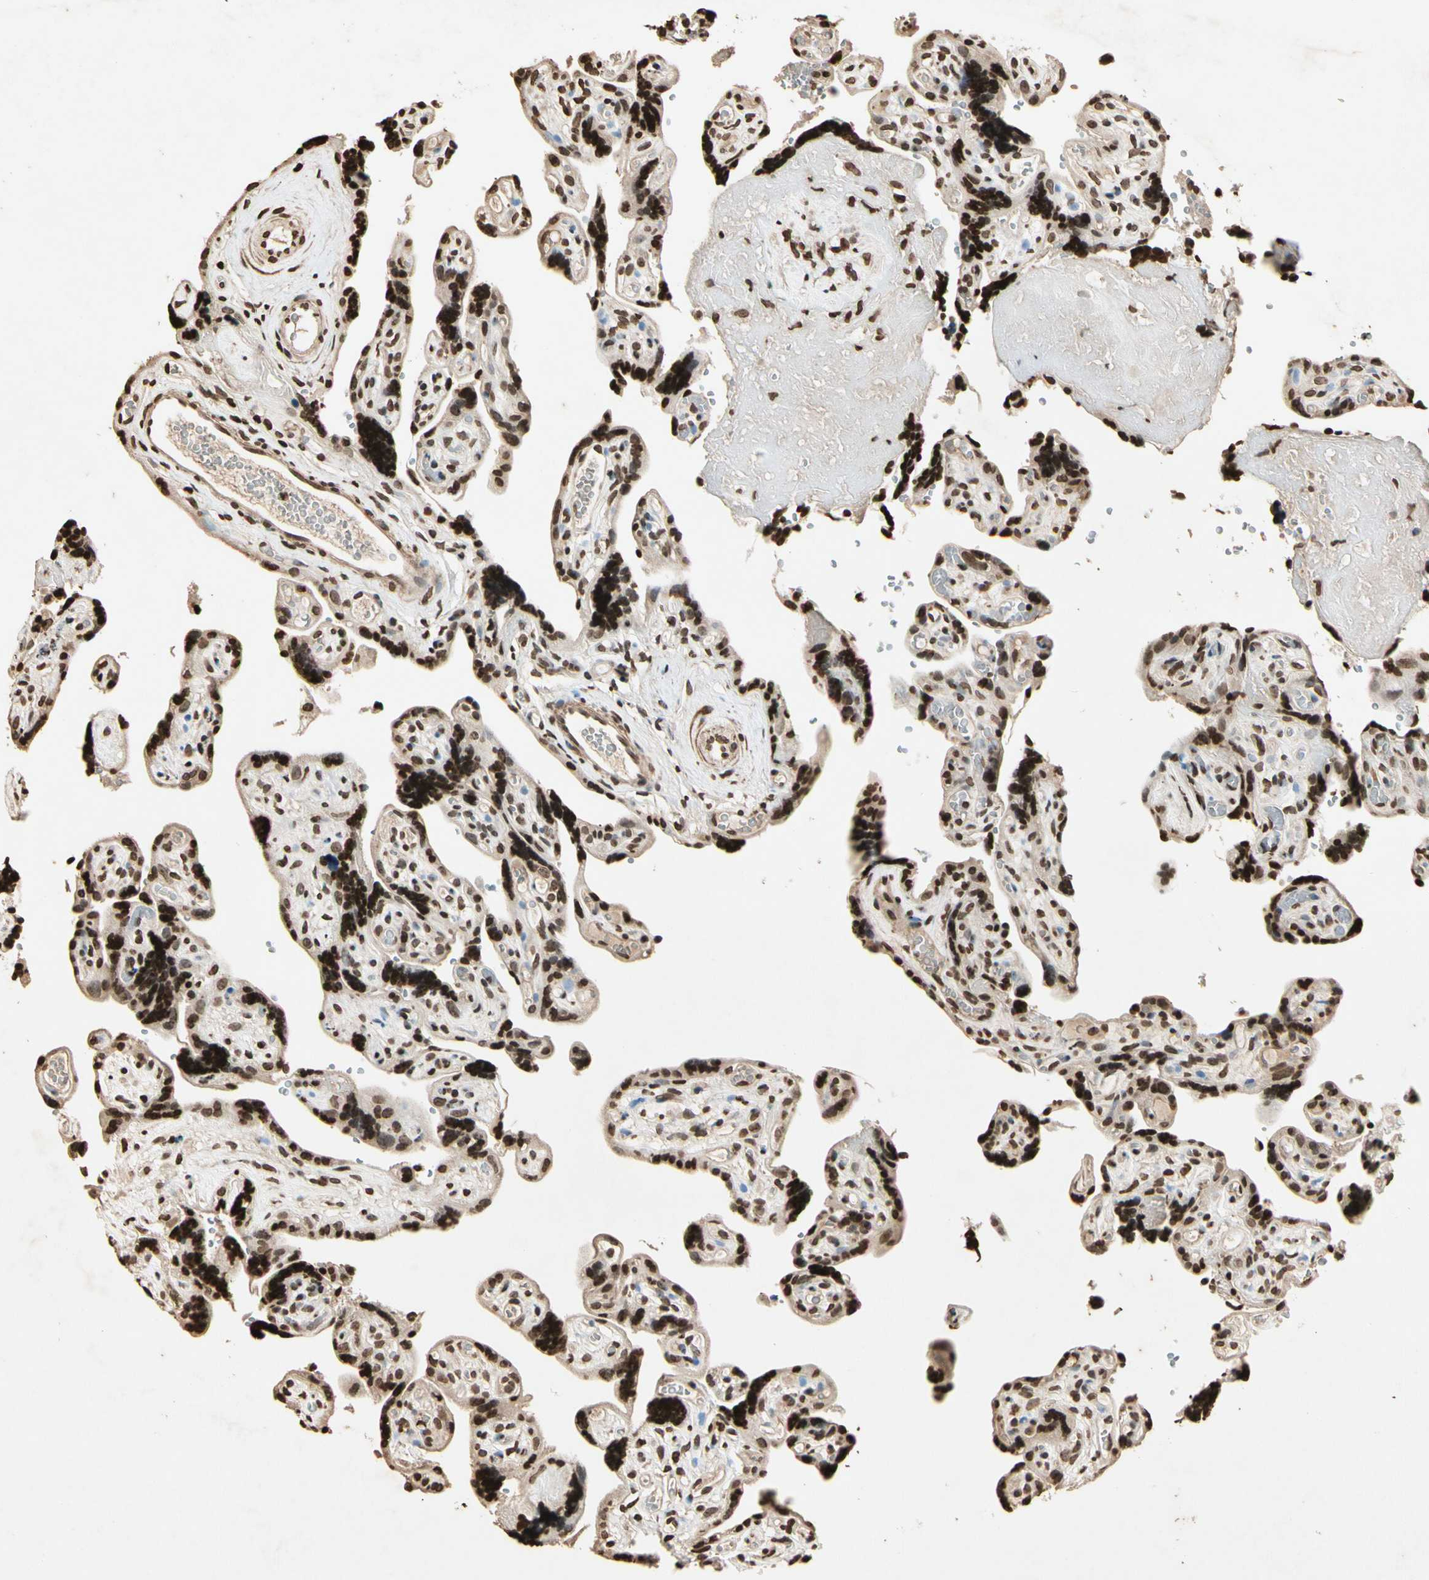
{"staining": {"intensity": "weak", "quantity": "25%-75%", "location": "cytoplasmic/membranous,nuclear"}, "tissue": "placenta", "cell_type": "Decidual cells", "image_type": "normal", "snomed": [{"axis": "morphology", "description": "Normal tissue, NOS"}, {"axis": "topography", "description": "Placenta"}], "caption": "Immunohistochemistry (IHC) image of unremarkable human placenta stained for a protein (brown), which demonstrates low levels of weak cytoplasmic/membranous,nuclear staining in about 25%-75% of decidual cells.", "gene": "TOP1", "patient": {"sex": "female", "age": 30}}